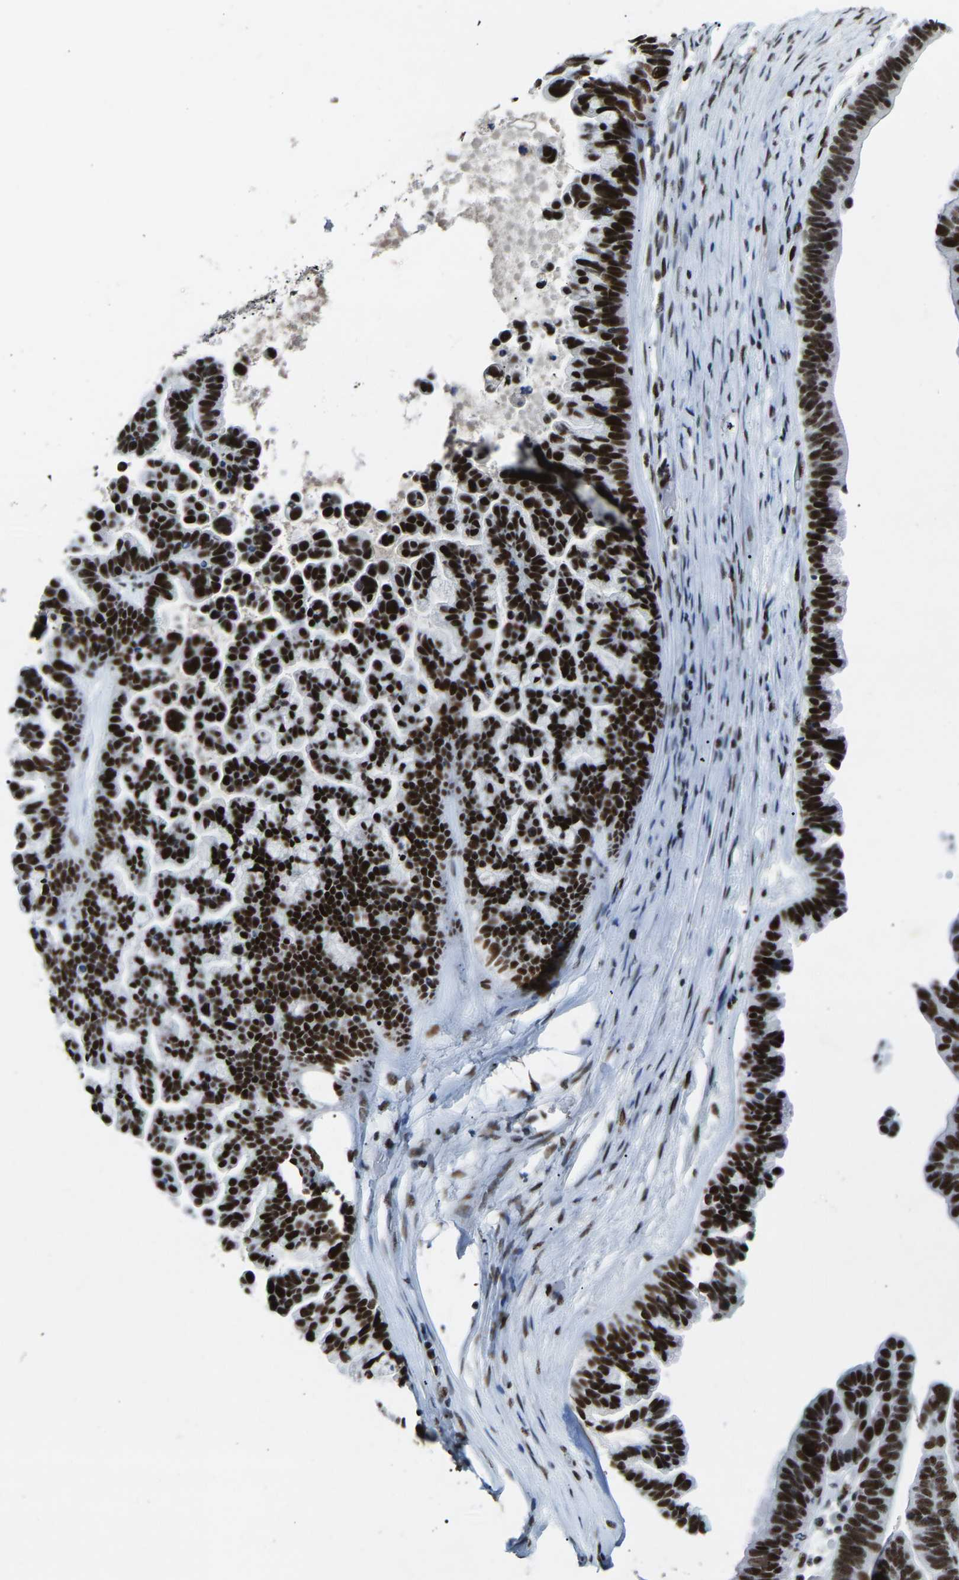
{"staining": {"intensity": "strong", "quantity": ">75%", "location": "nuclear"}, "tissue": "ovarian cancer", "cell_type": "Tumor cells", "image_type": "cancer", "snomed": [{"axis": "morphology", "description": "Cystadenocarcinoma, serous, NOS"}, {"axis": "topography", "description": "Ovary"}], "caption": "Serous cystadenocarcinoma (ovarian) stained with DAB (3,3'-diaminobenzidine) immunohistochemistry (IHC) exhibits high levels of strong nuclear staining in about >75% of tumor cells. The staining was performed using DAB (3,3'-diaminobenzidine), with brown indicating positive protein expression. Nuclei are stained blue with hematoxylin.", "gene": "DDX5", "patient": {"sex": "female", "age": 56}}